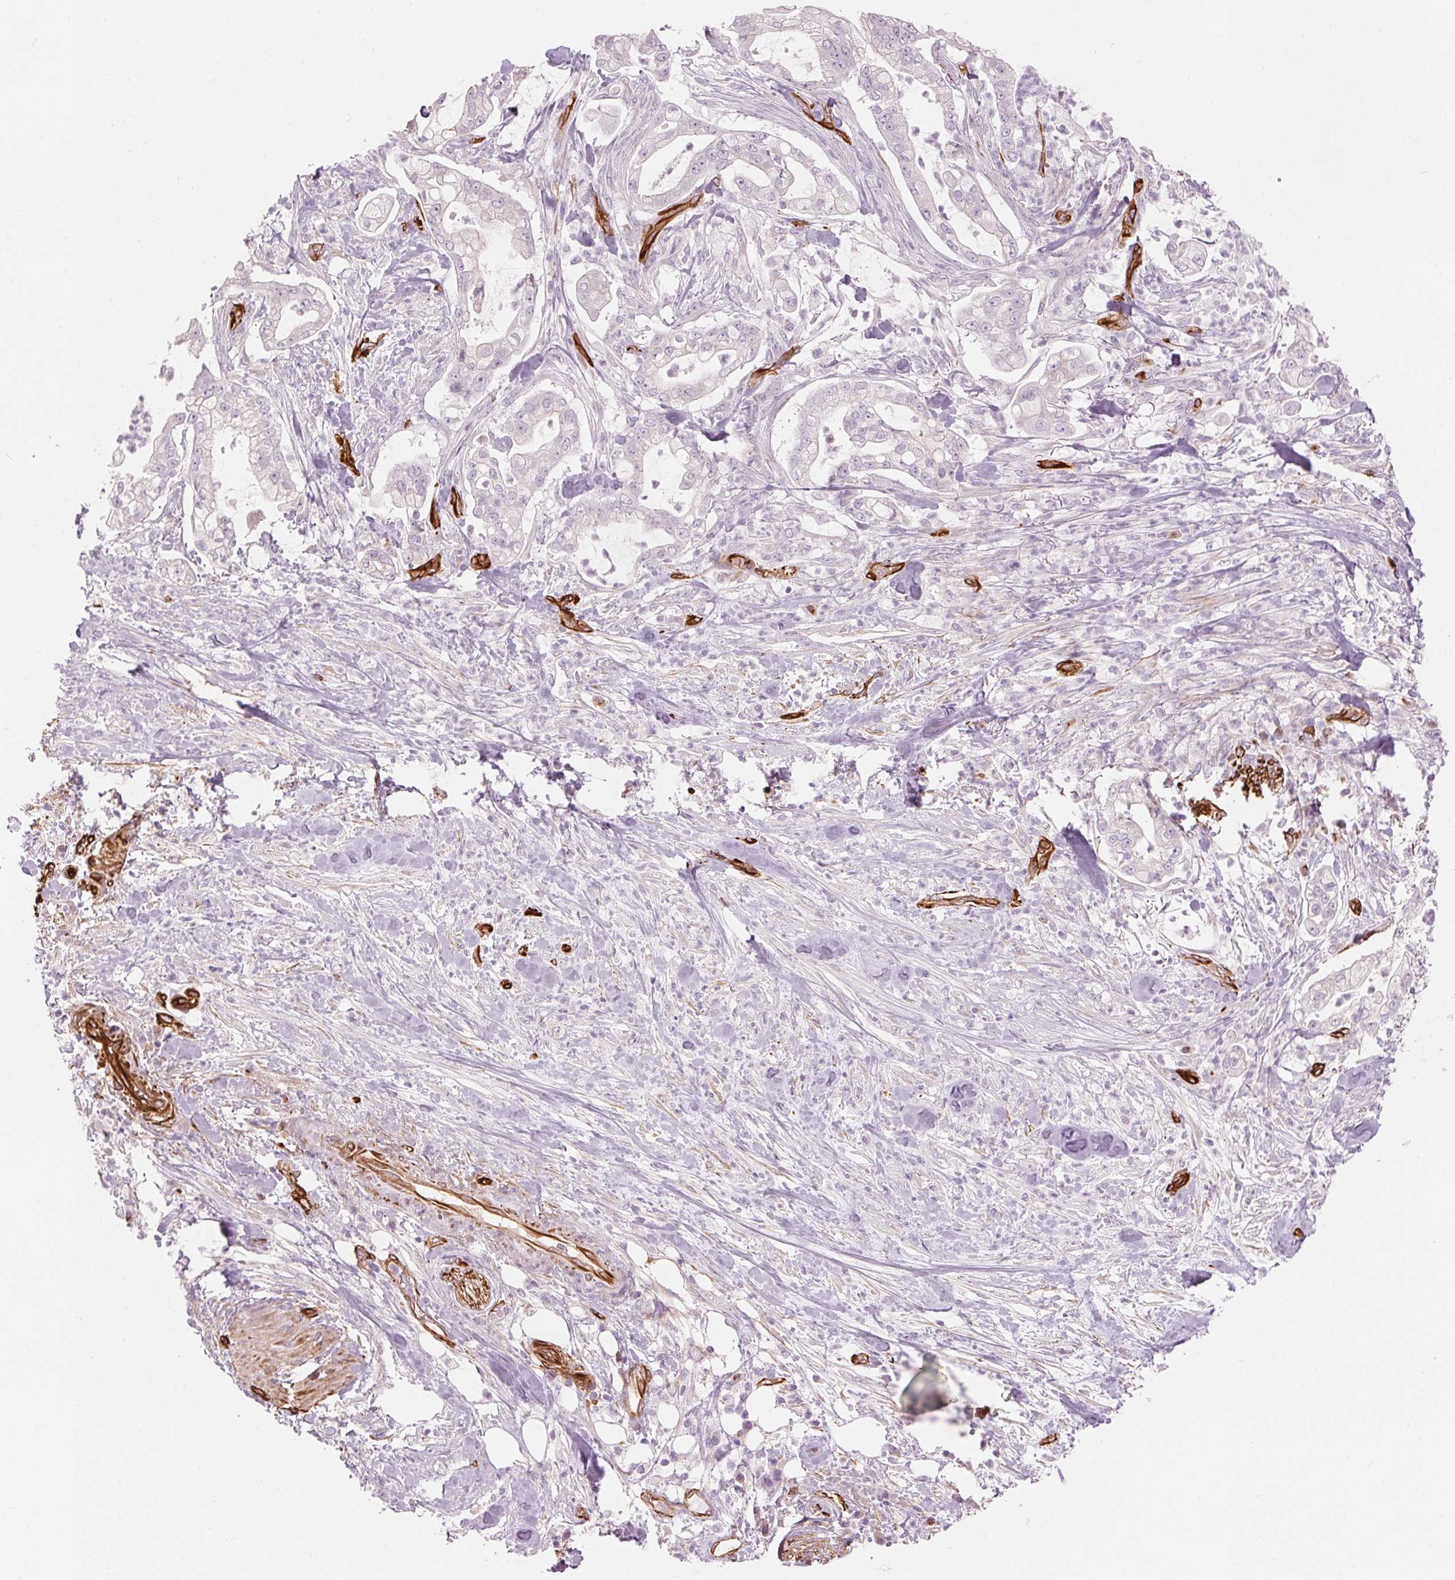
{"staining": {"intensity": "negative", "quantity": "none", "location": "none"}, "tissue": "pancreatic cancer", "cell_type": "Tumor cells", "image_type": "cancer", "snomed": [{"axis": "morphology", "description": "Adenocarcinoma, NOS"}, {"axis": "topography", "description": "Pancreas"}], "caption": "Protein analysis of pancreatic adenocarcinoma exhibits no significant positivity in tumor cells.", "gene": "CLPS", "patient": {"sex": "female", "age": 69}}